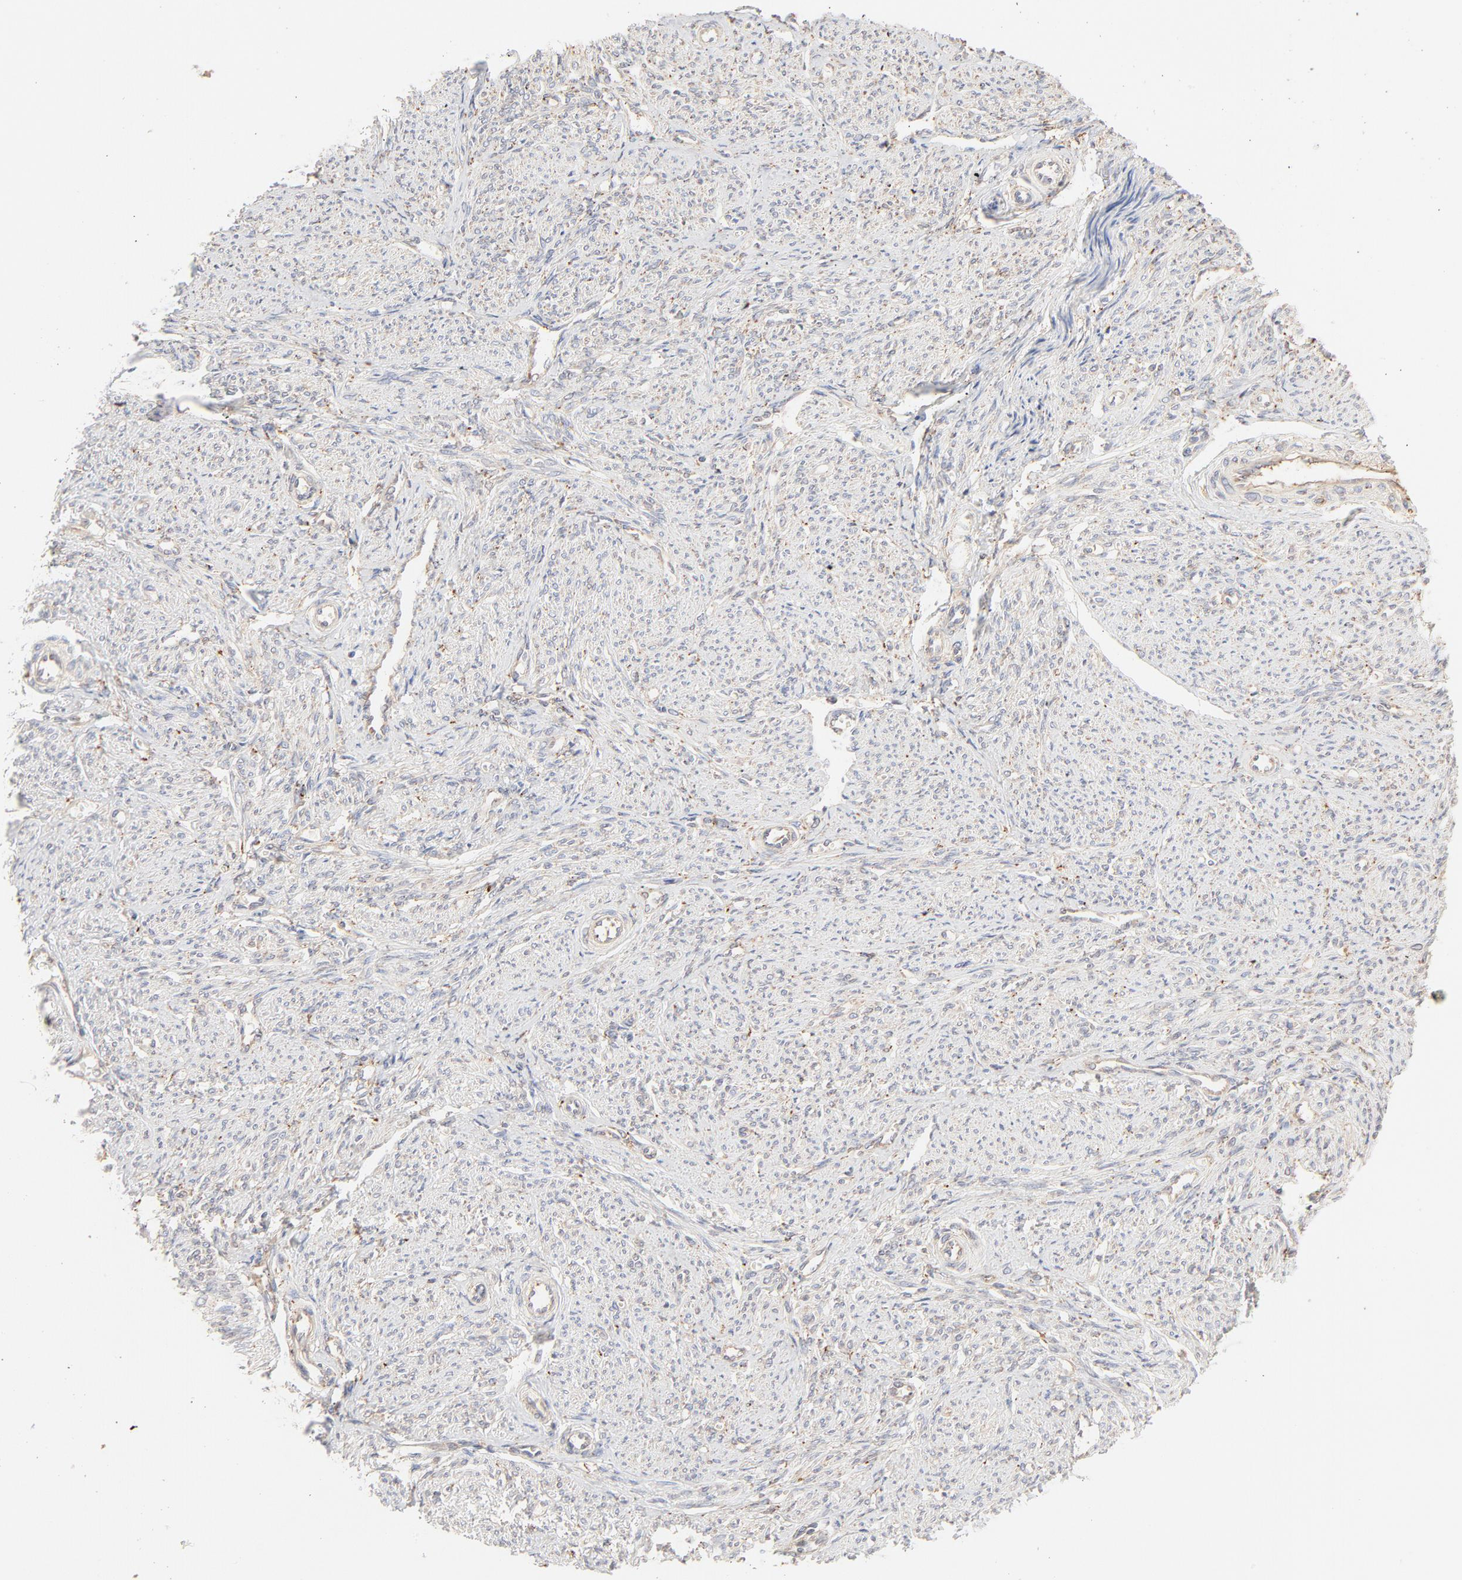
{"staining": {"intensity": "negative", "quantity": "none", "location": "none"}, "tissue": "smooth muscle", "cell_type": "Smooth muscle cells", "image_type": "normal", "snomed": [{"axis": "morphology", "description": "Normal tissue, NOS"}, {"axis": "topography", "description": "Smooth muscle"}], "caption": "The image reveals no significant positivity in smooth muscle cells of smooth muscle.", "gene": "PARP12", "patient": {"sex": "female", "age": 65}}